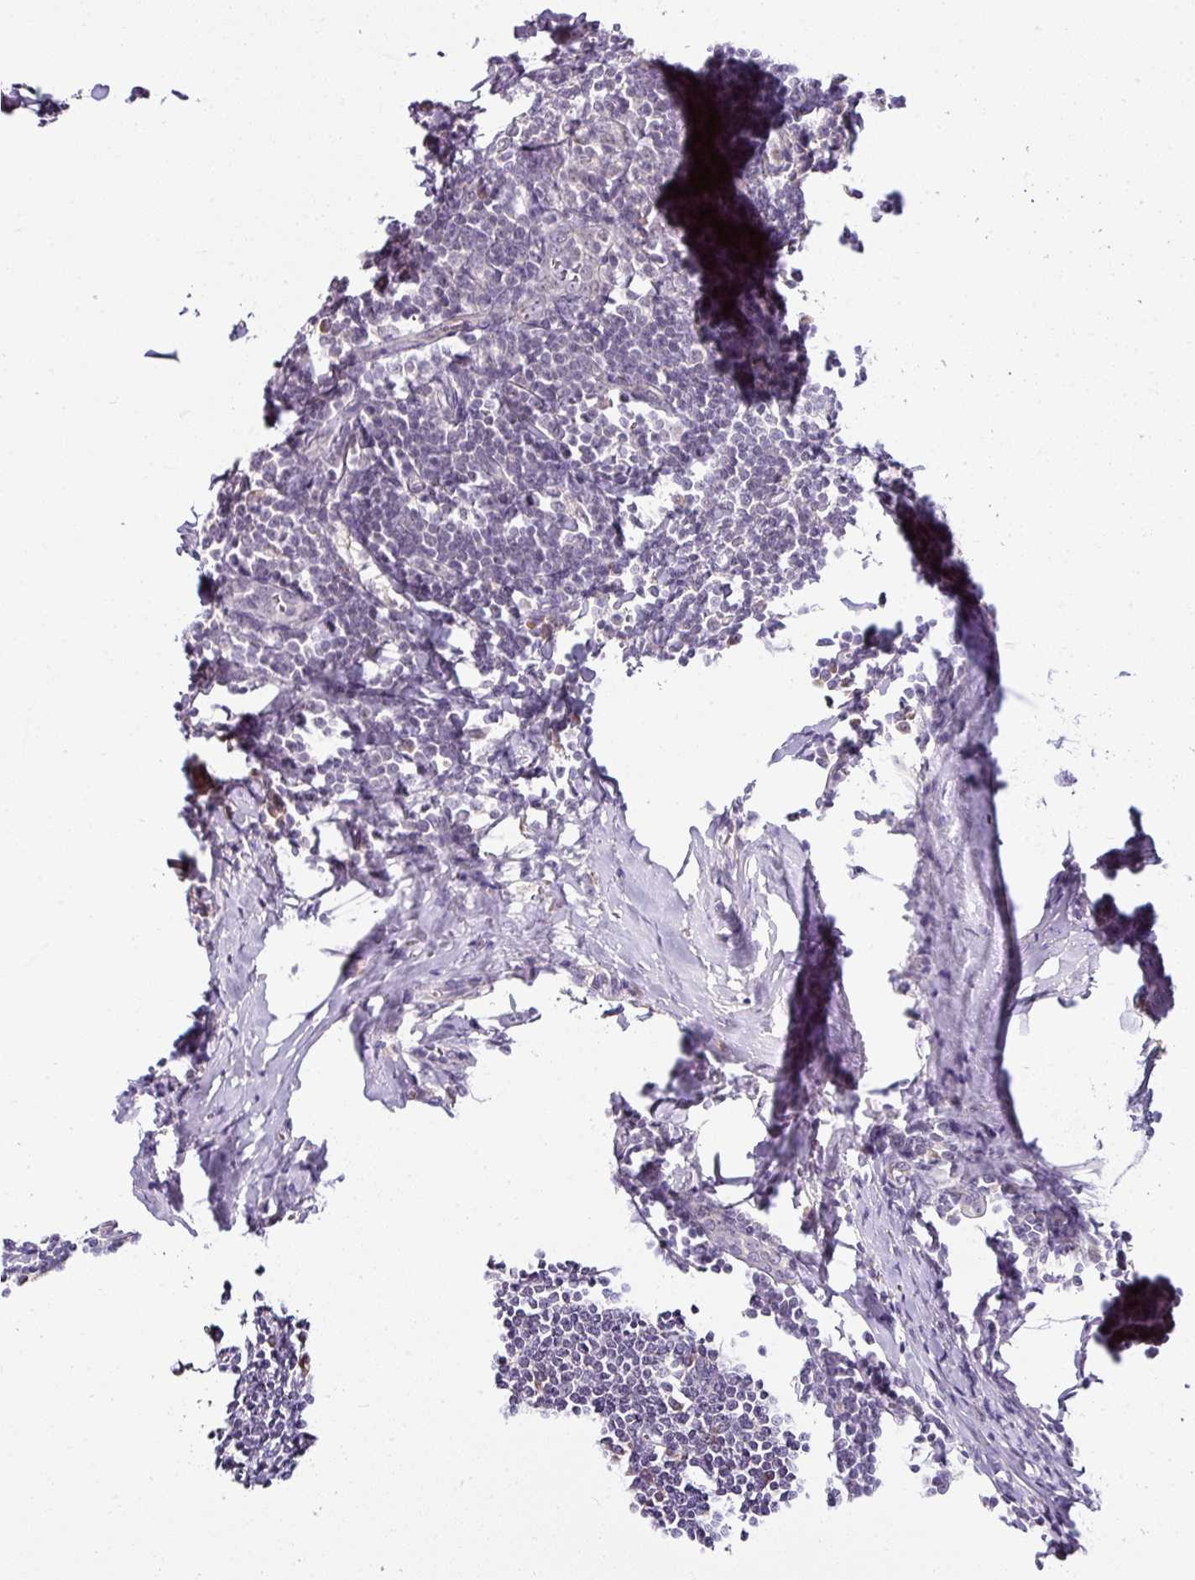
{"staining": {"intensity": "negative", "quantity": "none", "location": "none"}, "tissue": "tonsil", "cell_type": "Germinal center cells", "image_type": "normal", "snomed": [{"axis": "morphology", "description": "Normal tissue, NOS"}, {"axis": "topography", "description": "Tonsil"}], "caption": "Immunohistochemistry (IHC) of unremarkable tonsil demonstrates no positivity in germinal center cells. Brightfield microscopy of immunohistochemistry stained with DAB (brown) and hematoxylin (blue), captured at high magnification.", "gene": "NAPSA", "patient": {"sex": "male", "age": 27}}